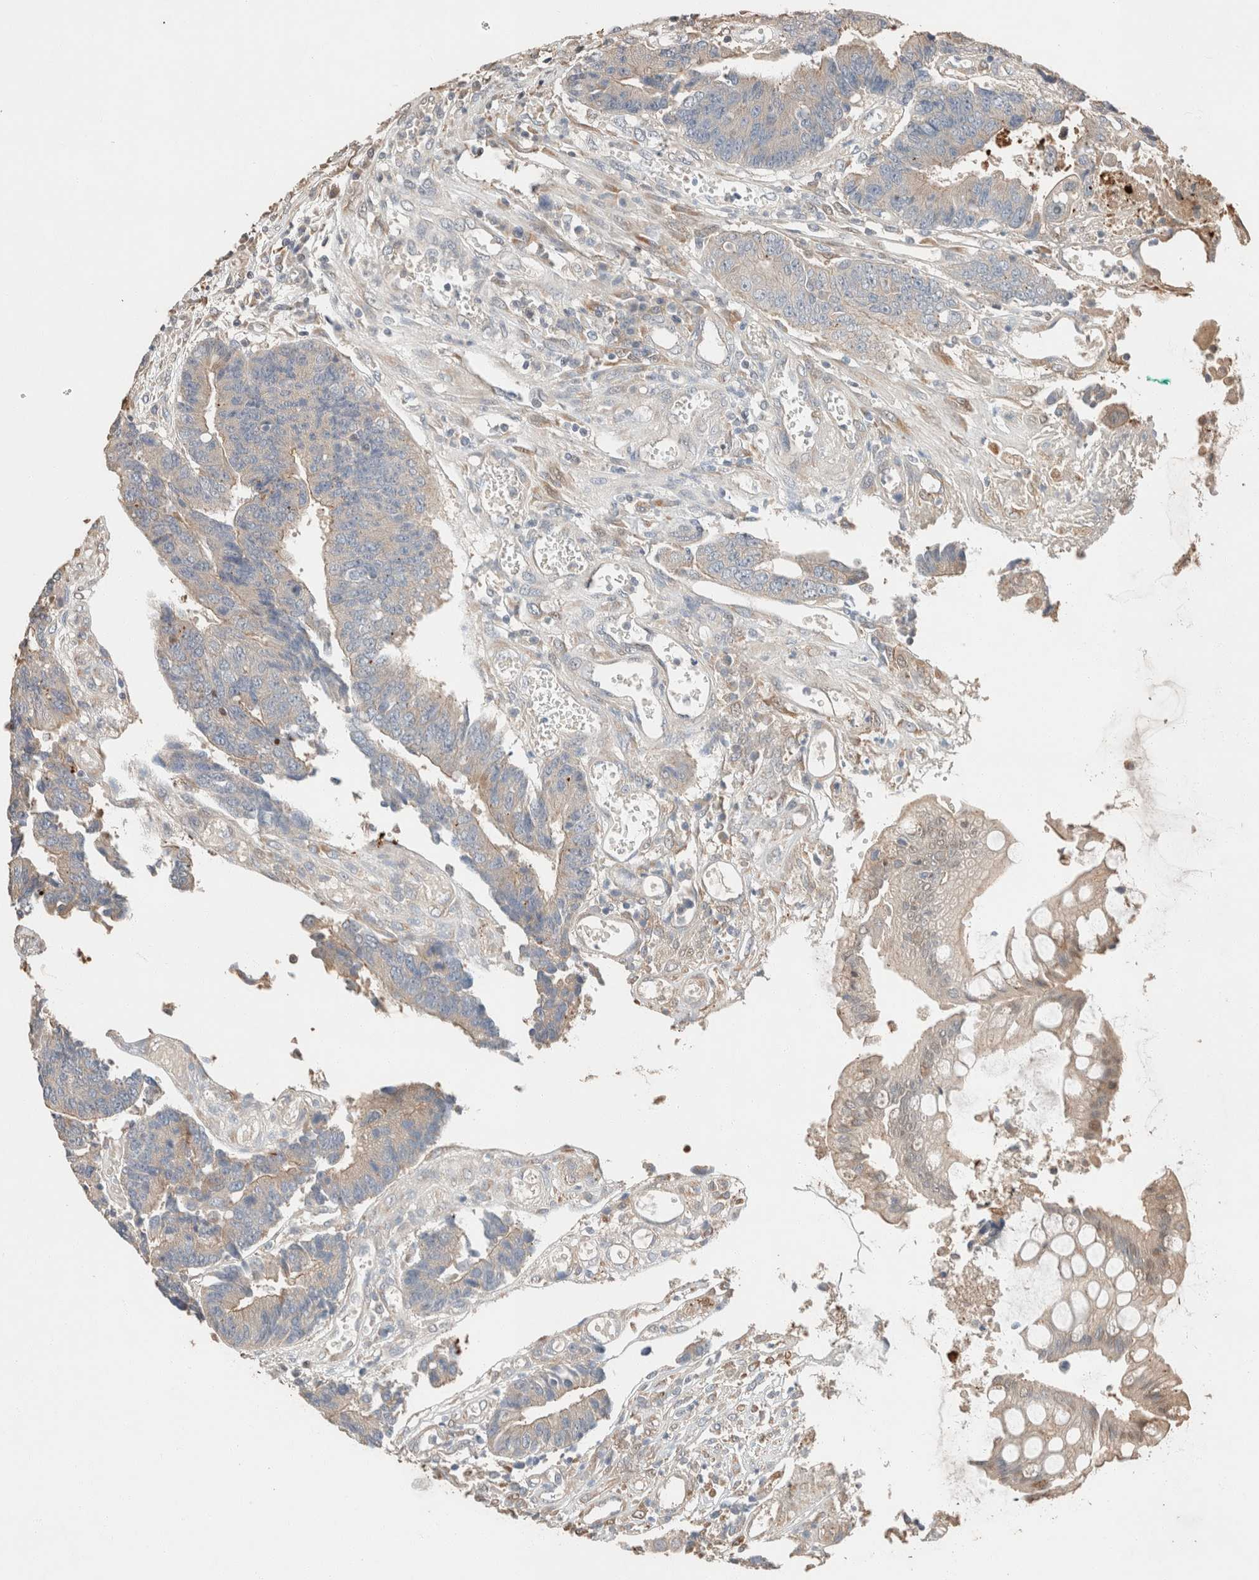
{"staining": {"intensity": "weak", "quantity": ">75%", "location": "cytoplasmic/membranous"}, "tissue": "colorectal cancer", "cell_type": "Tumor cells", "image_type": "cancer", "snomed": [{"axis": "morphology", "description": "Adenocarcinoma, NOS"}, {"axis": "topography", "description": "Rectum"}], "caption": "Tumor cells exhibit weak cytoplasmic/membranous staining in about >75% of cells in colorectal adenocarcinoma.", "gene": "TUBD1", "patient": {"sex": "male", "age": 84}}